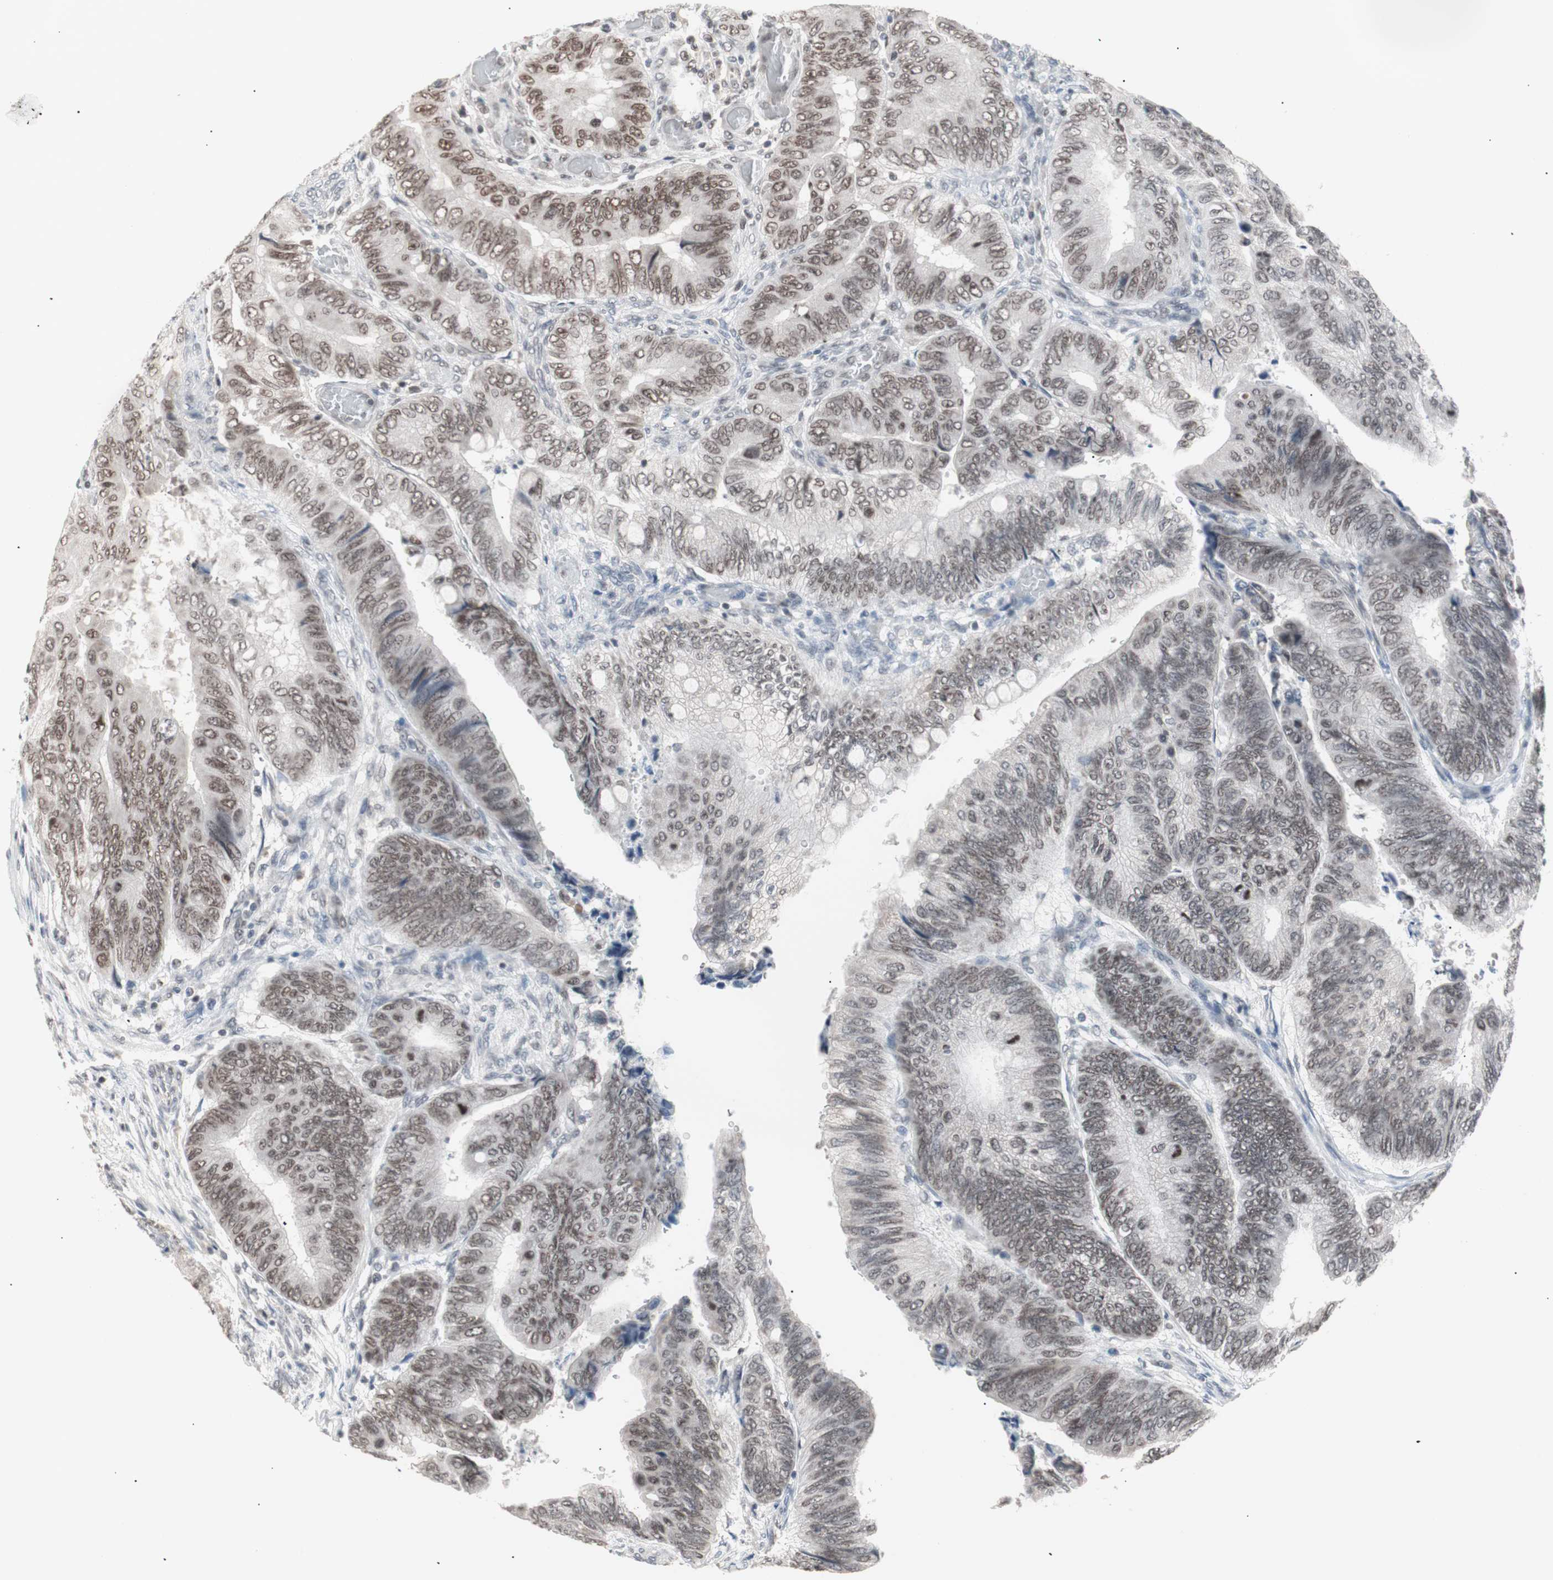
{"staining": {"intensity": "moderate", "quantity": ">75%", "location": "nuclear"}, "tissue": "colorectal cancer", "cell_type": "Tumor cells", "image_type": "cancer", "snomed": [{"axis": "morphology", "description": "Normal tissue, NOS"}, {"axis": "morphology", "description": "Adenocarcinoma, NOS"}, {"axis": "topography", "description": "Rectum"}, {"axis": "topography", "description": "Peripheral nerve tissue"}], "caption": "Colorectal cancer (adenocarcinoma) stained with DAB (3,3'-diaminobenzidine) IHC displays medium levels of moderate nuclear positivity in approximately >75% of tumor cells. The staining is performed using DAB brown chromogen to label protein expression. The nuclei are counter-stained blue using hematoxylin.", "gene": "LIG3", "patient": {"sex": "male", "age": 92}}